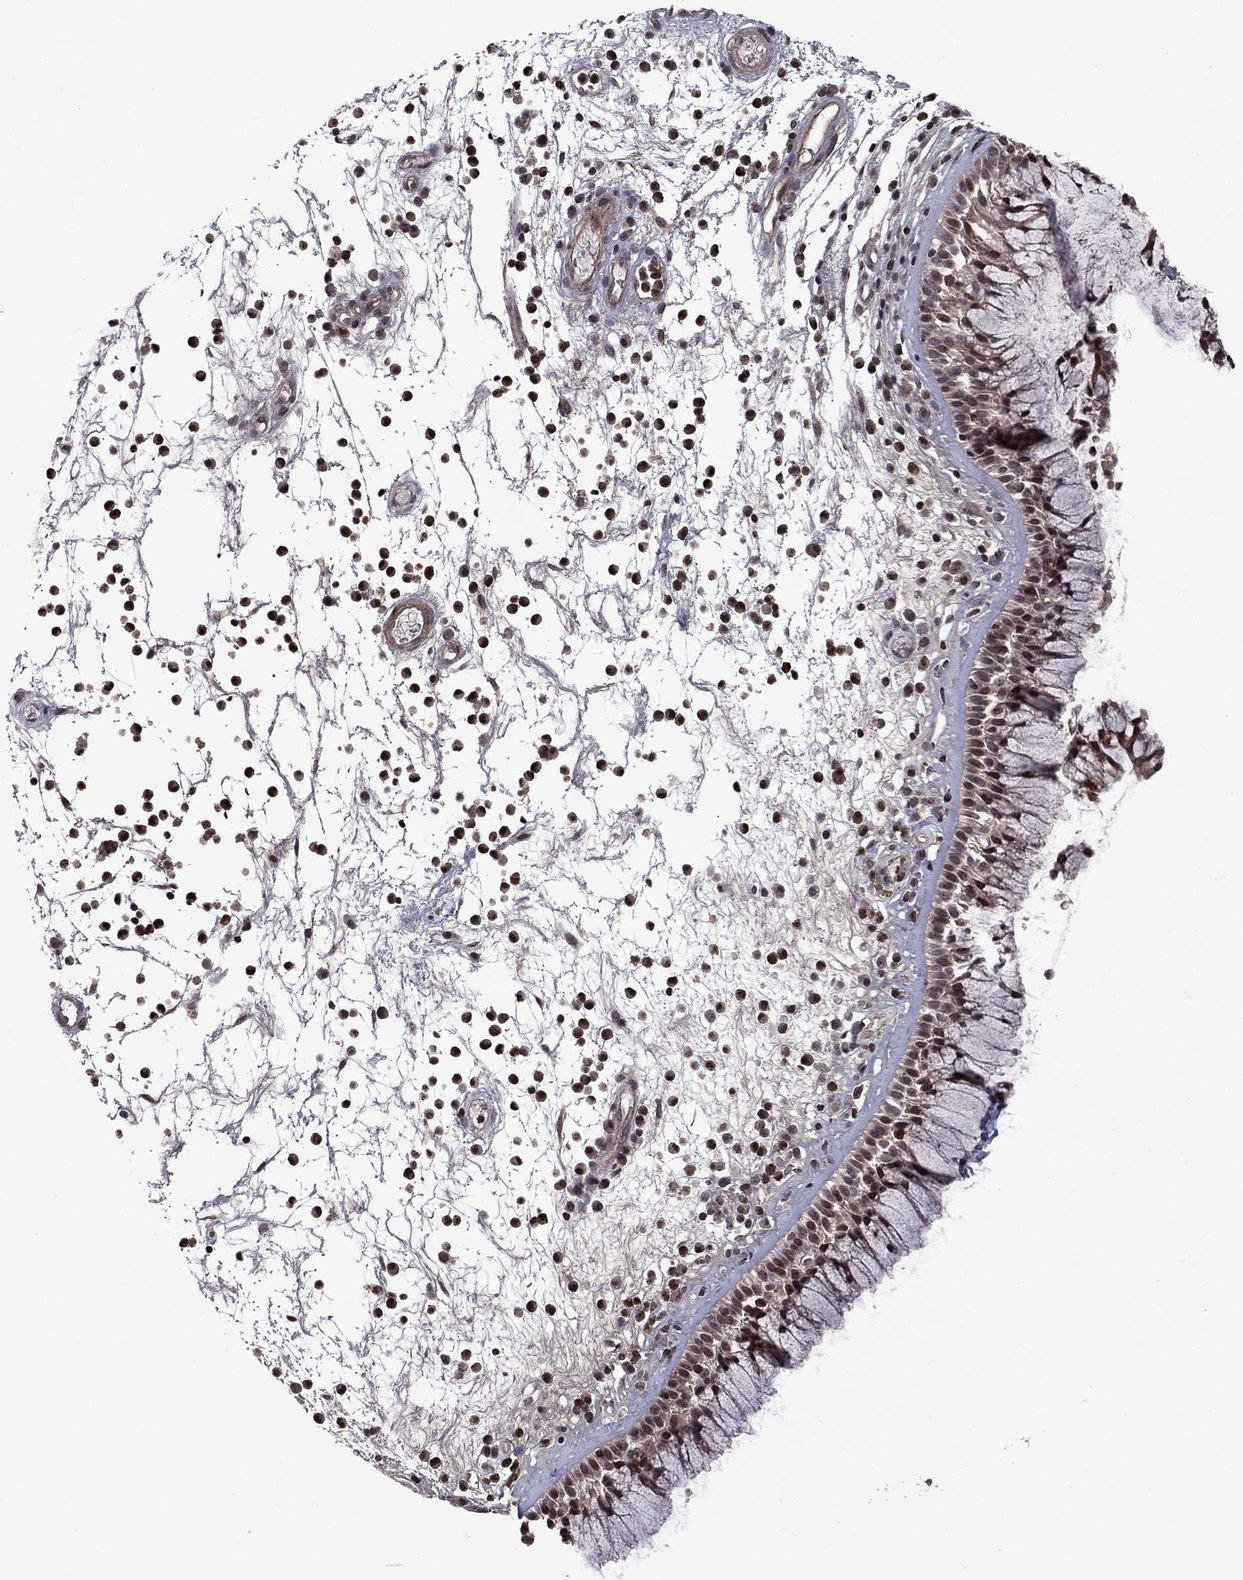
{"staining": {"intensity": "moderate", "quantity": "25%-75%", "location": "cytoplasmic/membranous"}, "tissue": "nasopharynx", "cell_type": "Respiratory epithelial cells", "image_type": "normal", "snomed": [{"axis": "morphology", "description": "Normal tissue, NOS"}, {"axis": "topography", "description": "Nasopharynx"}], "caption": "Immunohistochemistry photomicrograph of unremarkable human nasopharynx stained for a protein (brown), which demonstrates medium levels of moderate cytoplasmic/membranous expression in about 25%-75% of respiratory epithelial cells.", "gene": "SORBS1", "patient": {"sex": "male", "age": 77}}